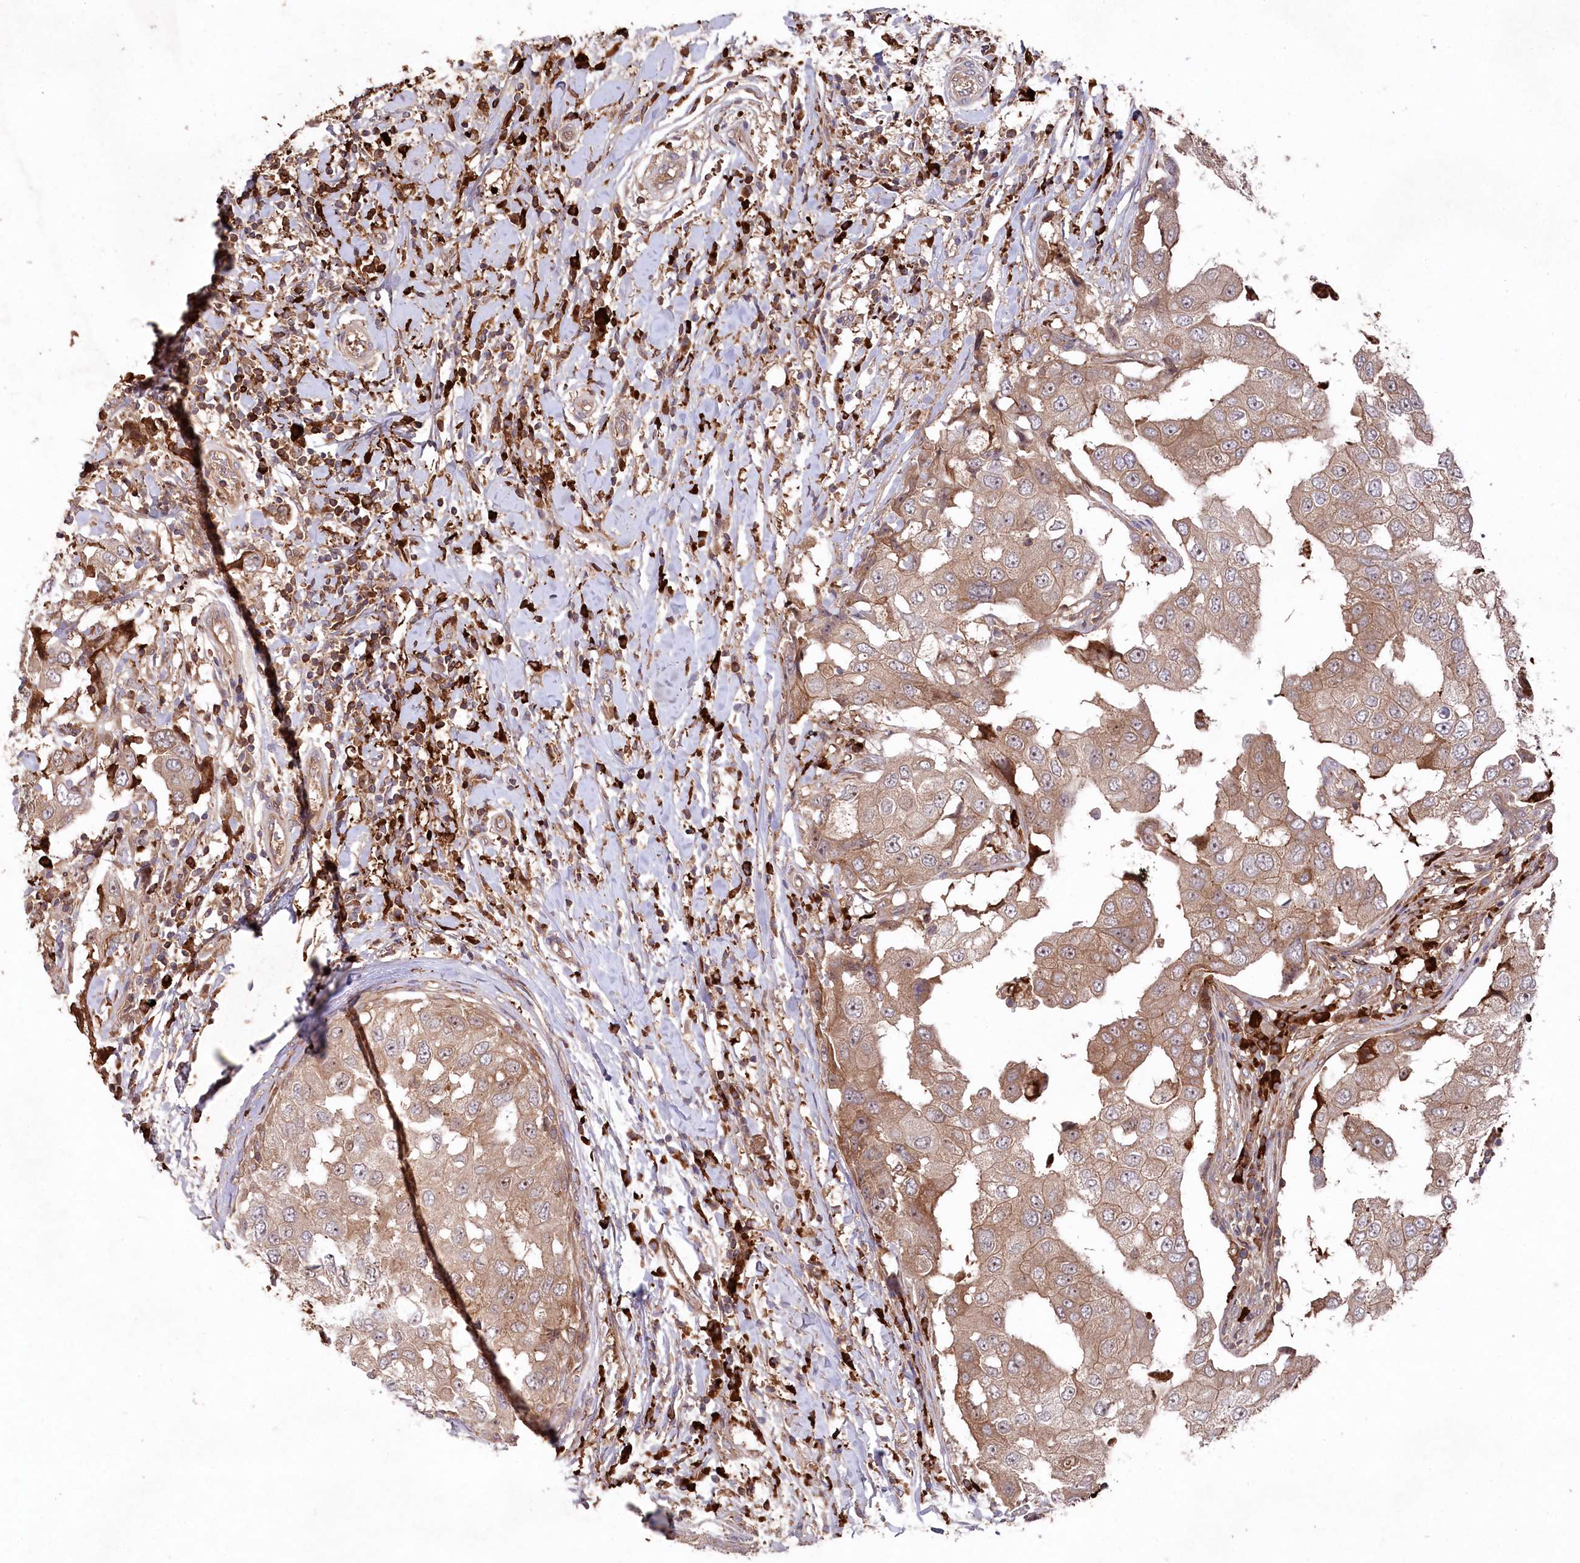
{"staining": {"intensity": "moderate", "quantity": ">75%", "location": "cytoplasmic/membranous,nuclear"}, "tissue": "breast cancer", "cell_type": "Tumor cells", "image_type": "cancer", "snomed": [{"axis": "morphology", "description": "Duct carcinoma"}, {"axis": "topography", "description": "Breast"}], "caption": "IHC of human breast invasive ductal carcinoma demonstrates medium levels of moderate cytoplasmic/membranous and nuclear expression in about >75% of tumor cells.", "gene": "PPP1R21", "patient": {"sex": "female", "age": 27}}